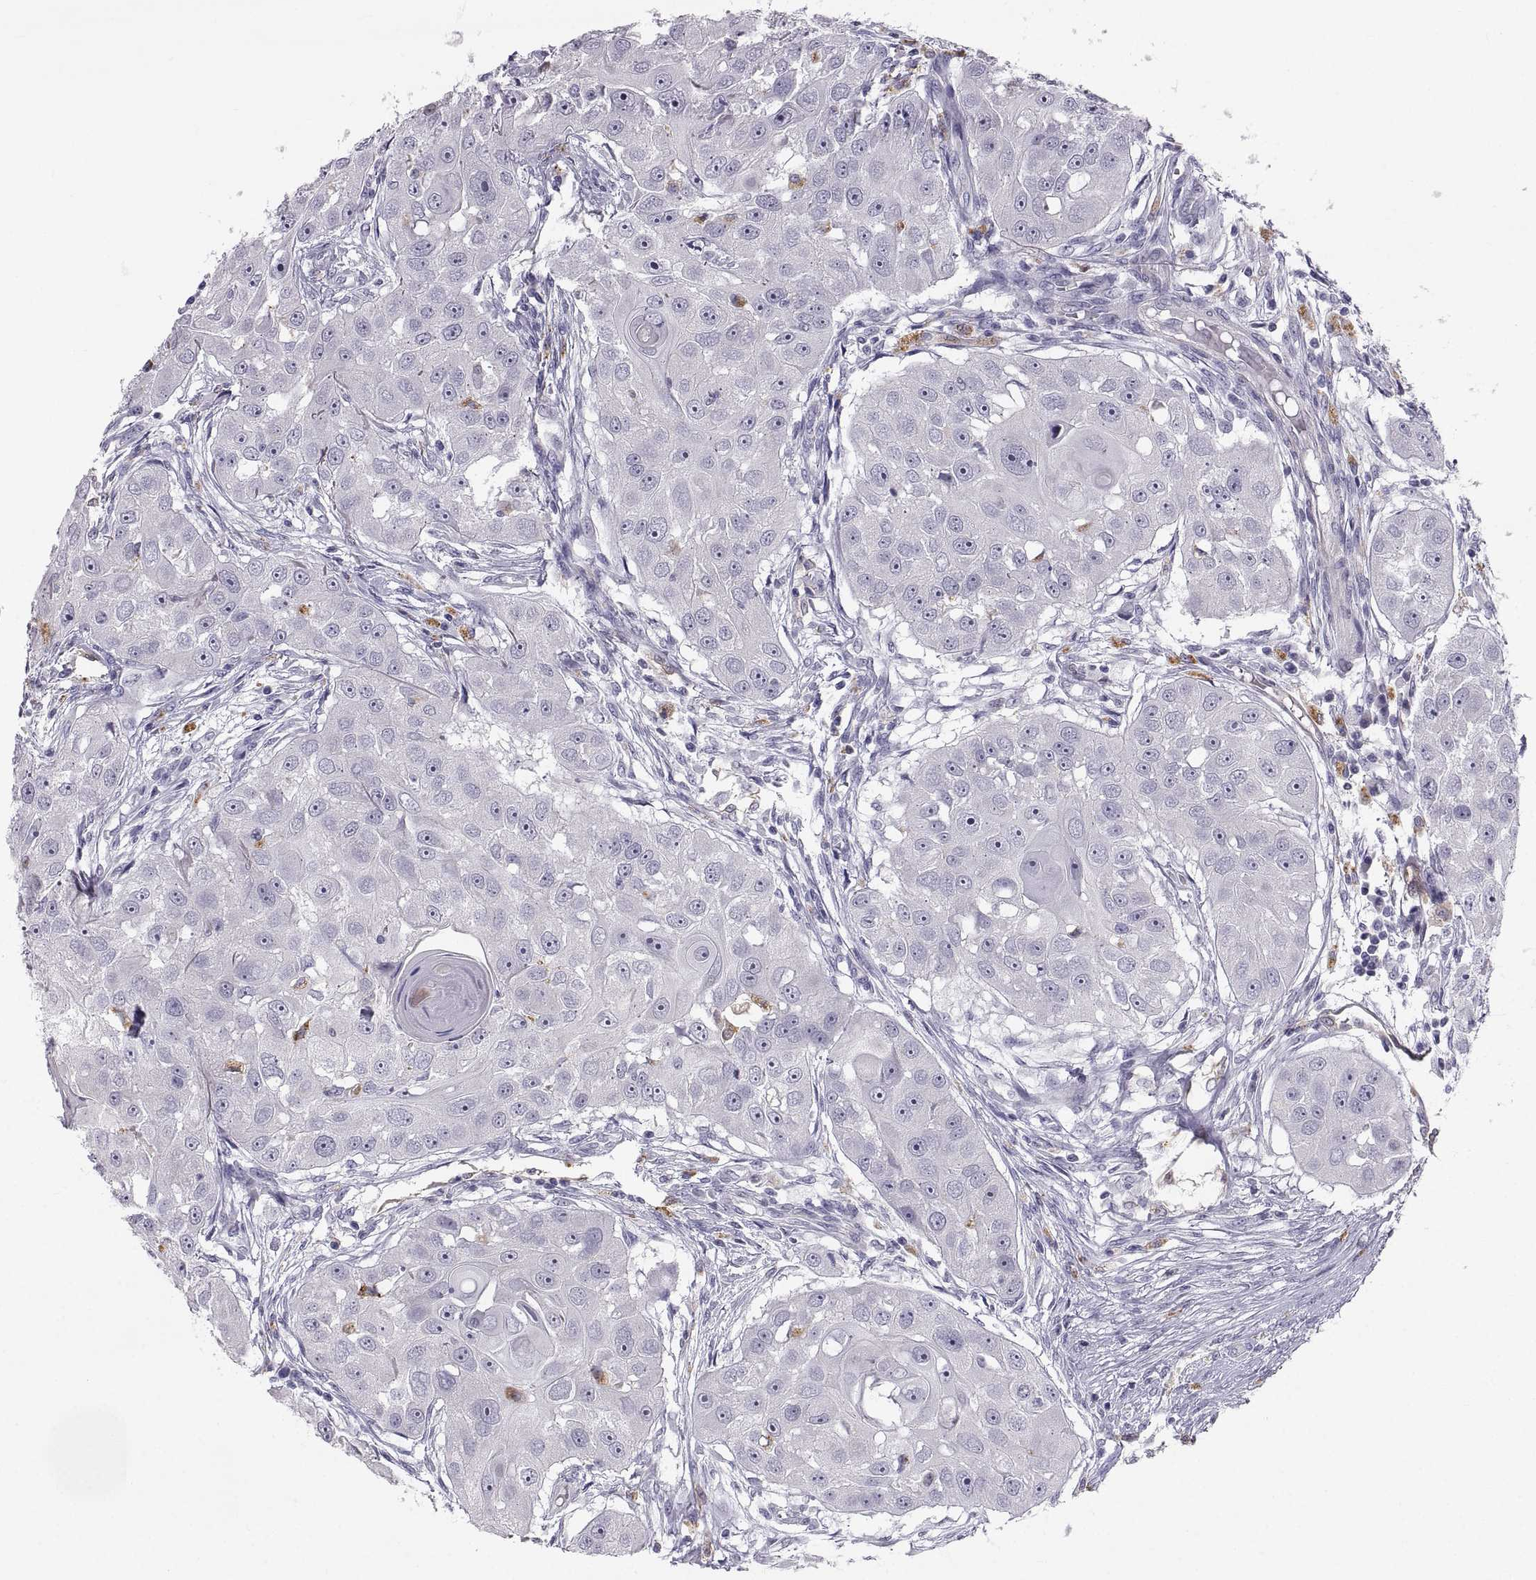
{"staining": {"intensity": "negative", "quantity": "none", "location": "none"}, "tissue": "head and neck cancer", "cell_type": "Tumor cells", "image_type": "cancer", "snomed": [{"axis": "morphology", "description": "Squamous cell carcinoma, NOS"}, {"axis": "topography", "description": "Head-Neck"}], "caption": "Tumor cells show no significant protein staining in head and neck cancer (squamous cell carcinoma).", "gene": "PGM5", "patient": {"sex": "male", "age": 51}}